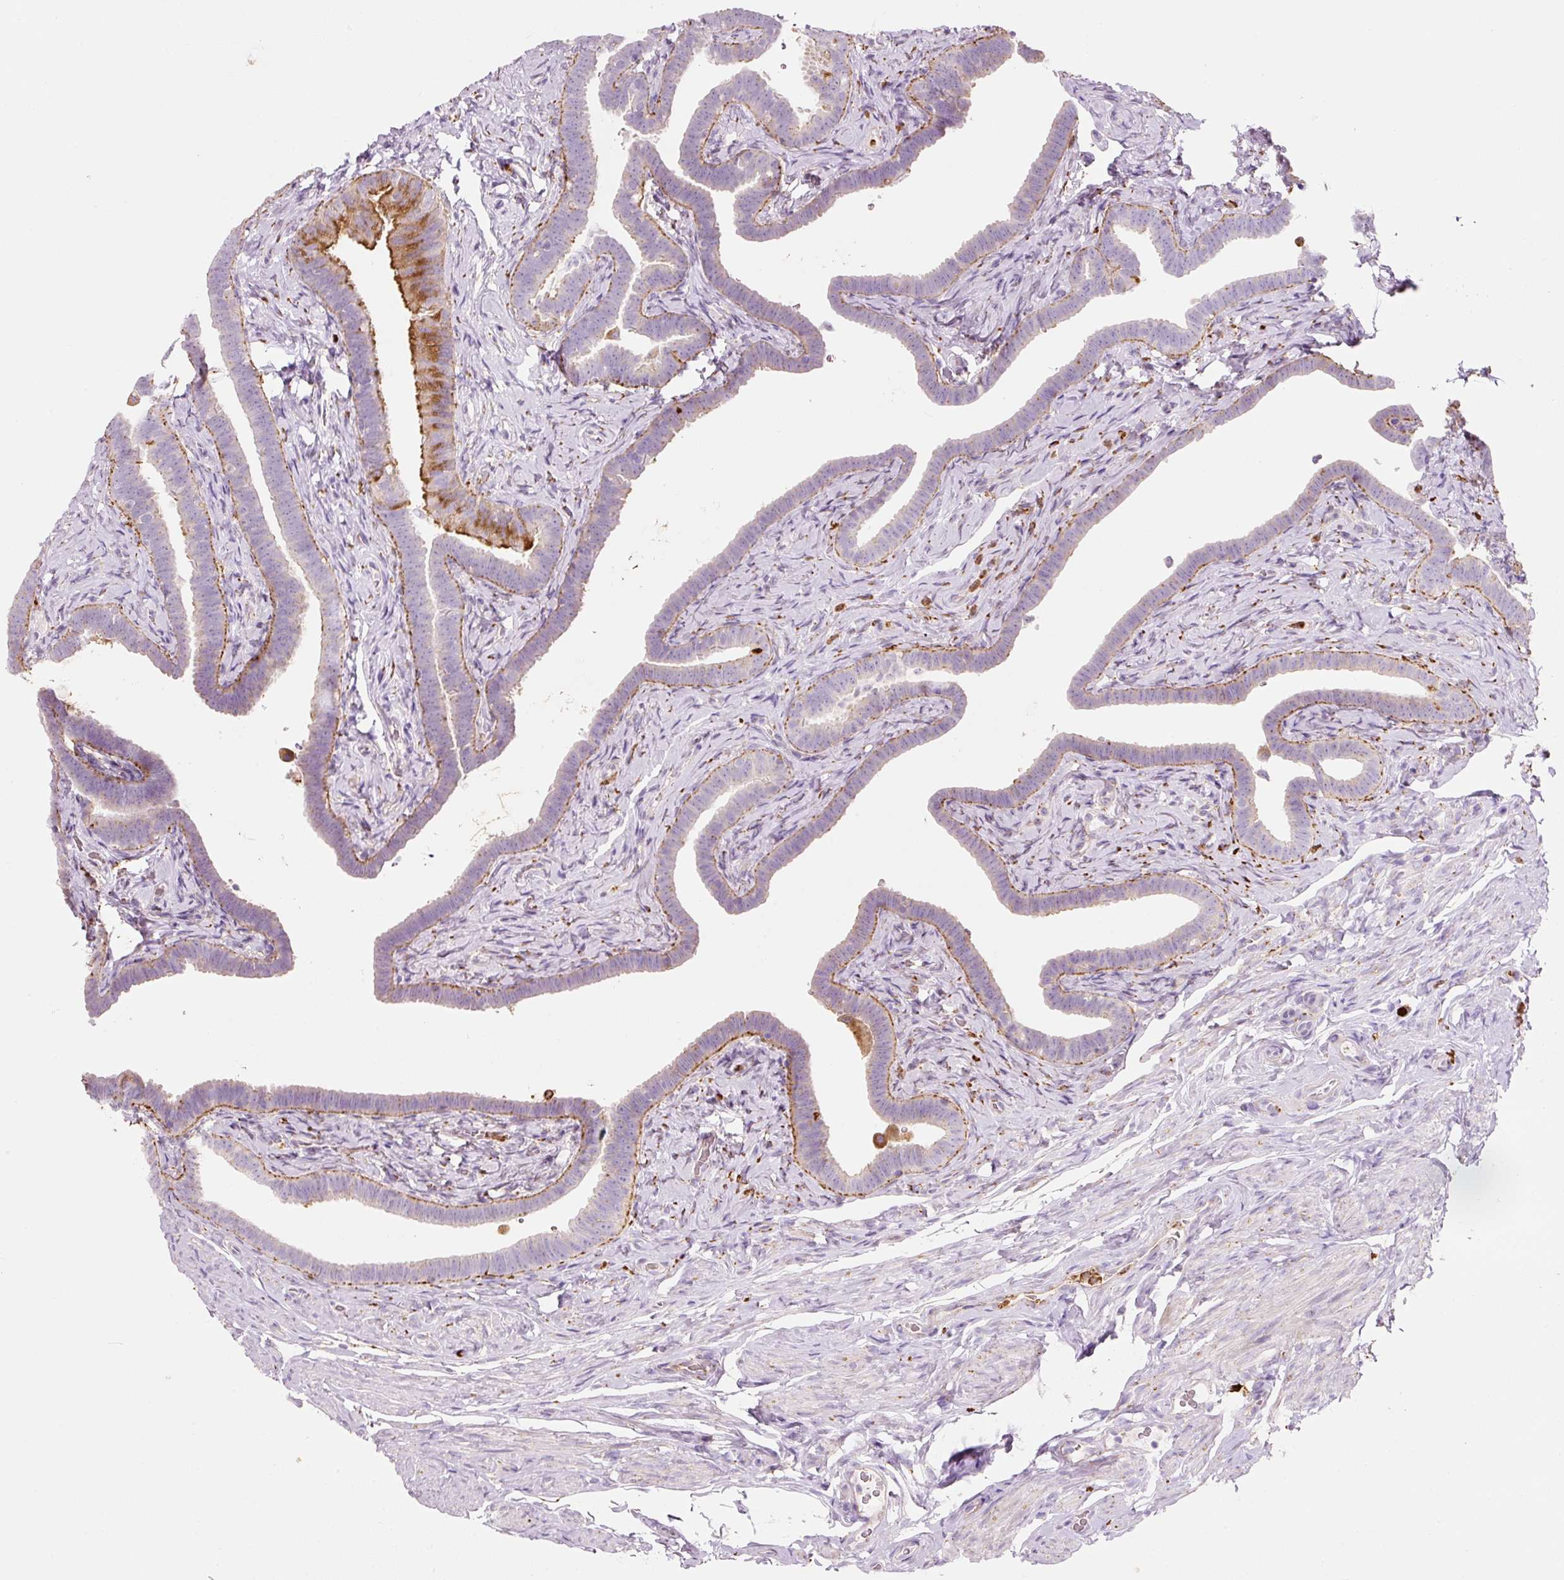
{"staining": {"intensity": "moderate", "quantity": "<25%", "location": "cytoplasmic/membranous"}, "tissue": "fallopian tube", "cell_type": "Glandular cells", "image_type": "normal", "snomed": [{"axis": "morphology", "description": "Normal tissue, NOS"}, {"axis": "topography", "description": "Fallopian tube"}], "caption": "DAB (3,3'-diaminobenzidine) immunohistochemical staining of normal fallopian tube displays moderate cytoplasmic/membranous protein positivity in about <25% of glandular cells. The staining was performed using DAB, with brown indicating positive protein expression. Nuclei are stained blue with hematoxylin.", "gene": "TMC8", "patient": {"sex": "female", "age": 69}}